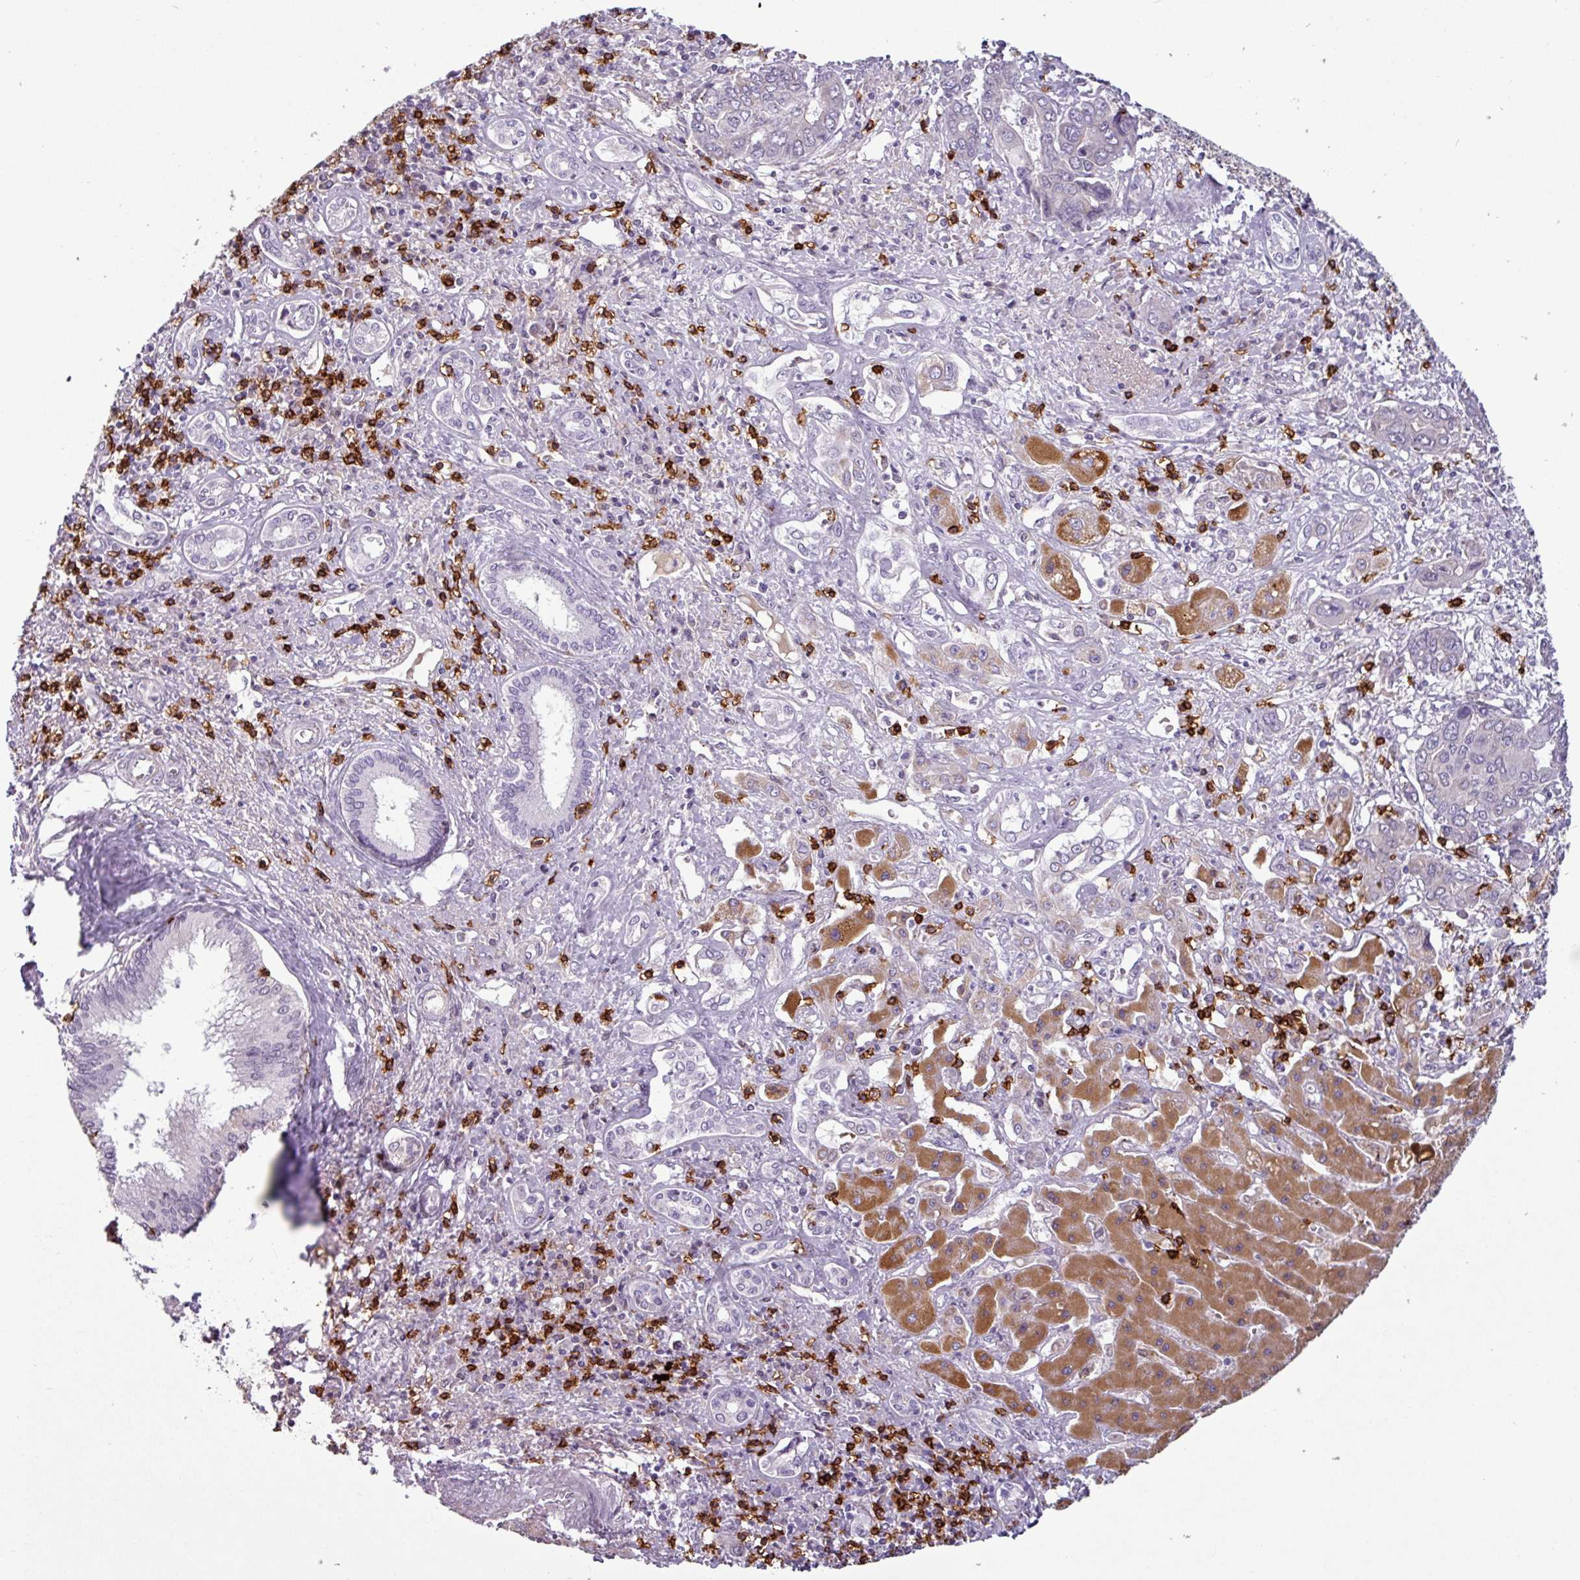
{"staining": {"intensity": "weak", "quantity": "<25%", "location": "cytoplasmic/membranous"}, "tissue": "liver cancer", "cell_type": "Tumor cells", "image_type": "cancer", "snomed": [{"axis": "morphology", "description": "Cholangiocarcinoma"}, {"axis": "topography", "description": "Liver"}], "caption": "Liver cancer (cholangiocarcinoma) was stained to show a protein in brown. There is no significant staining in tumor cells. (DAB immunohistochemistry, high magnification).", "gene": "CD8A", "patient": {"sex": "male", "age": 67}}